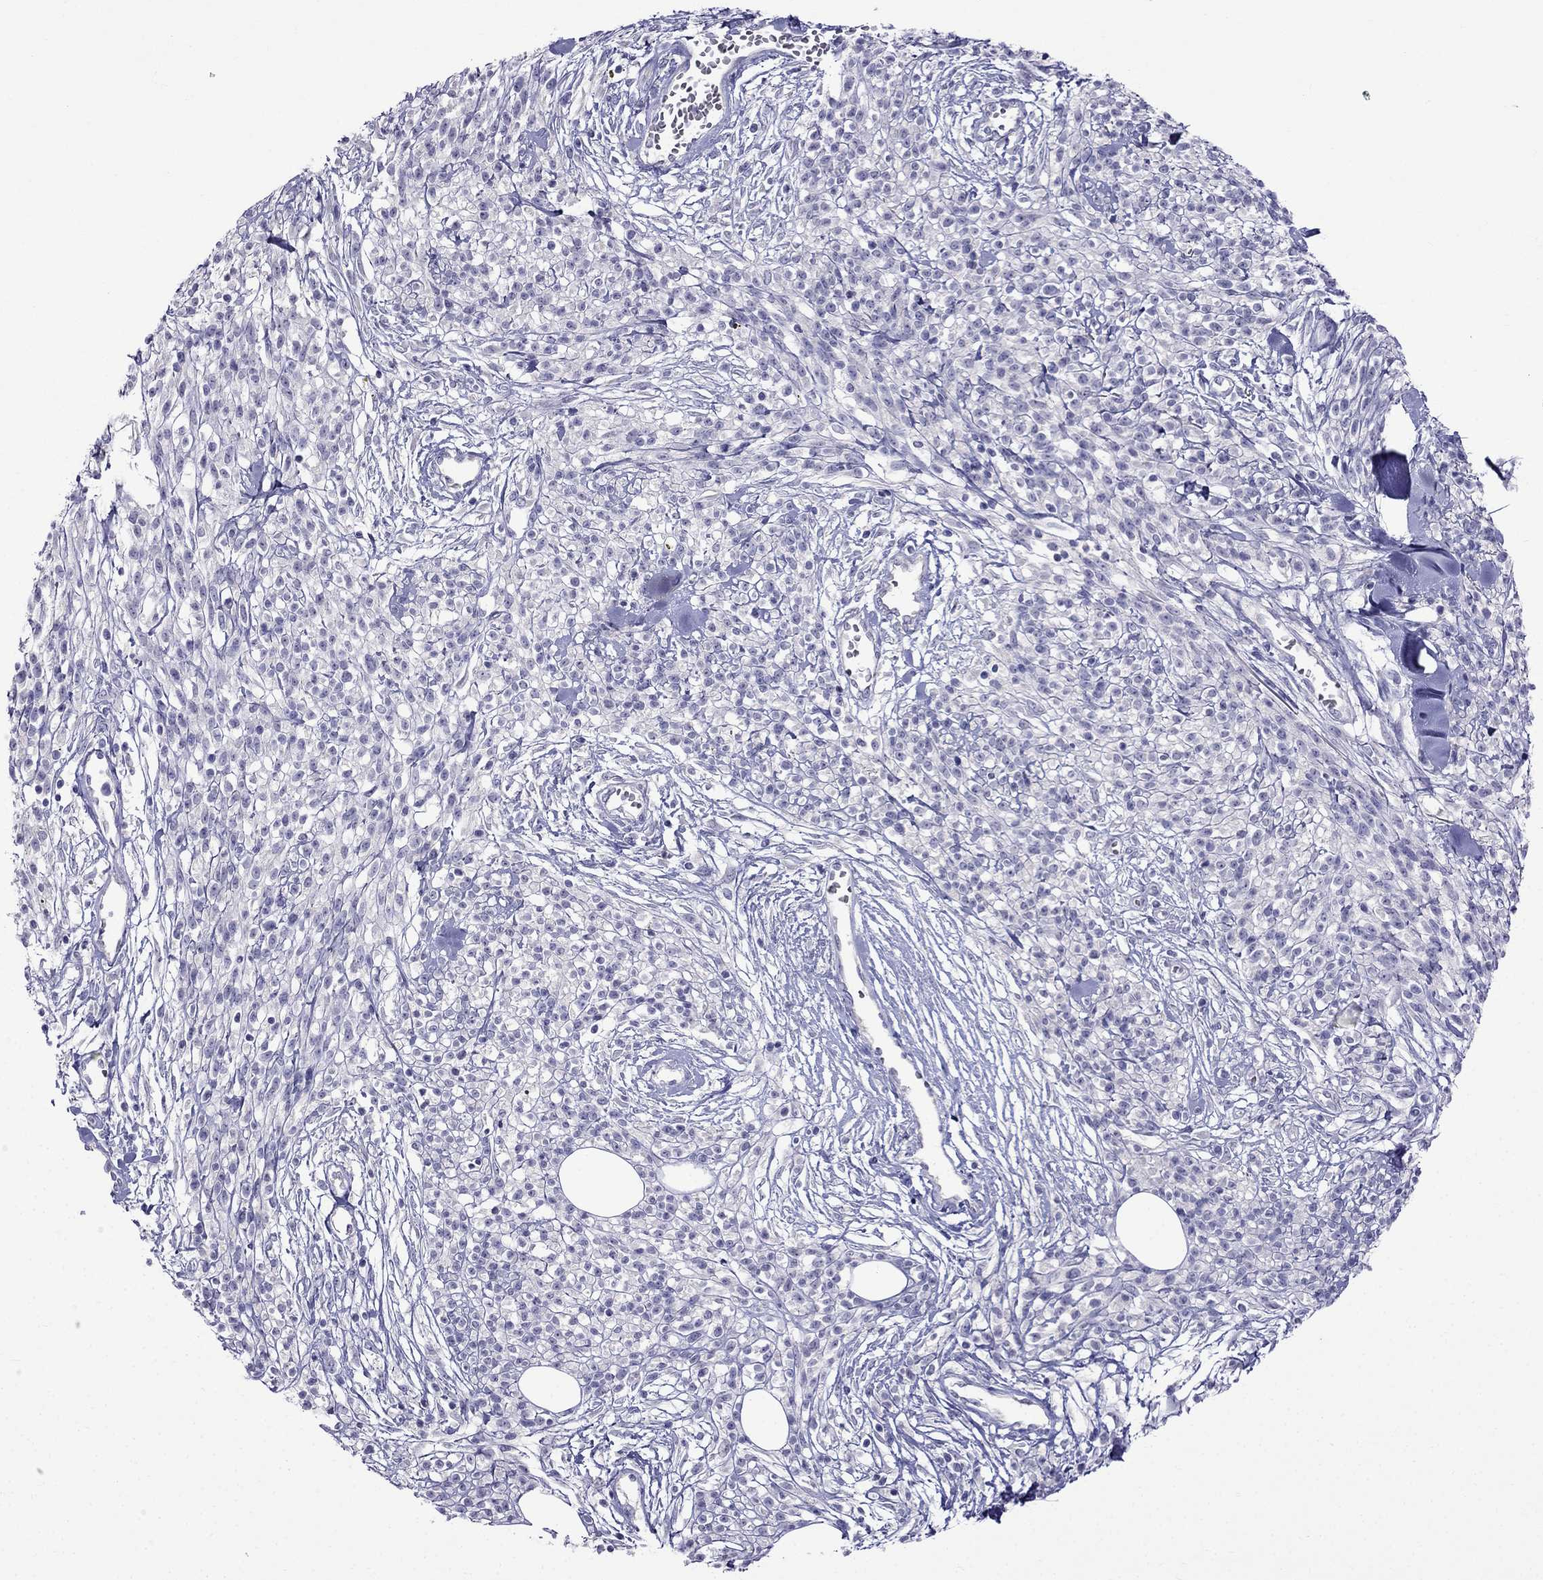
{"staining": {"intensity": "negative", "quantity": "none", "location": "none"}, "tissue": "melanoma", "cell_type": "Tumor cells", "image_type": "cancer", "snomed": [{"axis": "morphology", "description": "Malignant melanoma, NOS"}, {"axis": "topography", "description": "Skin"}, {"axis": "topography", "description": "Skin of trunk"}], "caption": "This is an IHC photomicrograph of malignant melanoma. There is no staining in tumor cells.", "gene": "PATE1", "patient": {"sex": "male", "age": 74}}